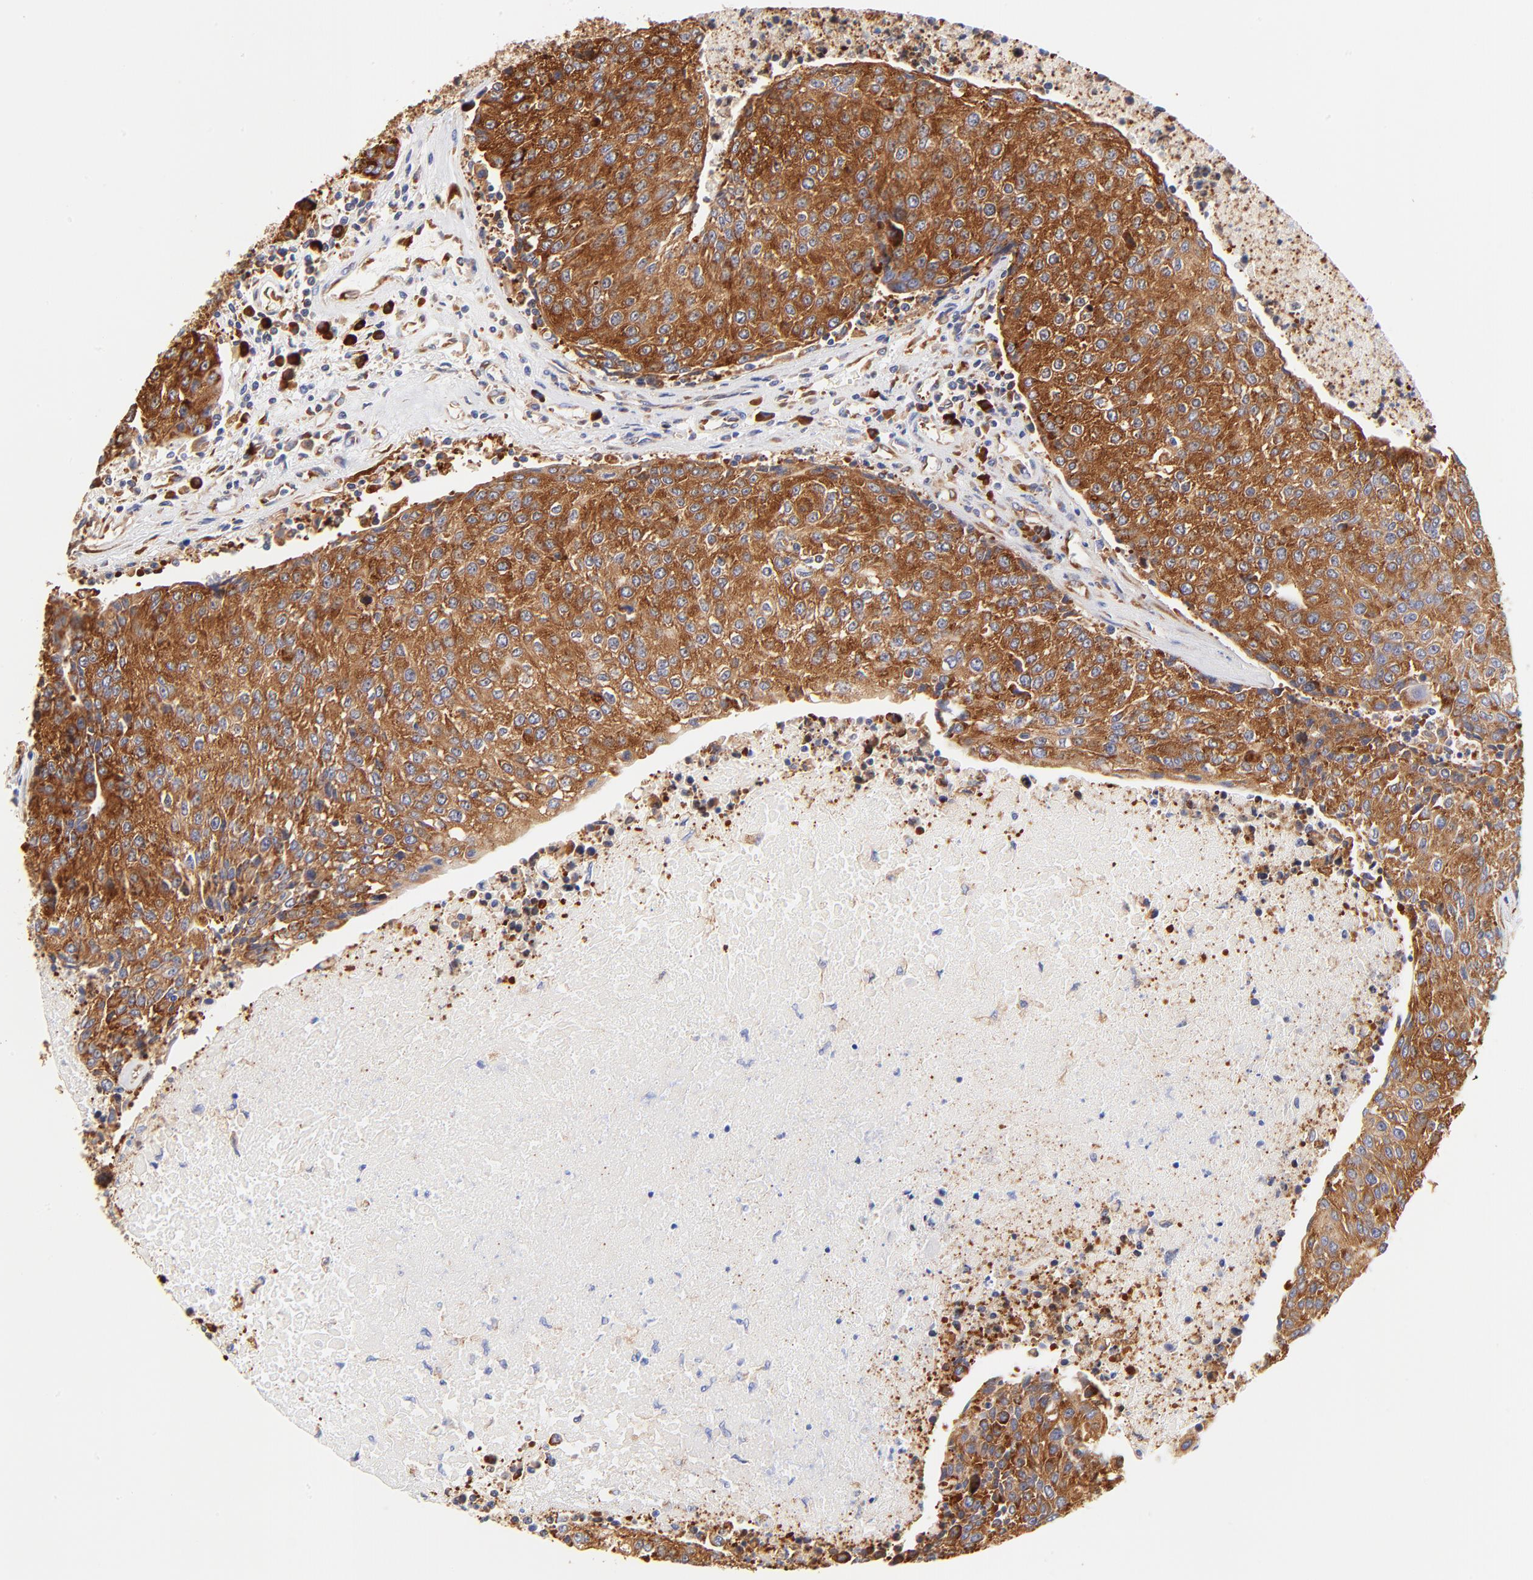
{"staining": {"intensity": "strong", "quantity": ">75%", "location": "cytoplasmic/membranous"}, "tissue": "urothelial cancer", "cell_type": "Tumor cells", "image_type": "cancer", "snomed": [{"axis": "morphology", "description": "Urothelial carcinoma, High grade"}, {"axis": "topography", "description": "Urinary bladder"}], "caption": "Urothelial carcinoma (high-grade) was stained to show a protein in brown. There is high levels of strong cytoplasmic/membranous staining in about >75% of tumor cells.", "gene": "RPL27", "patient": {"sex": "female", "age": 85}}